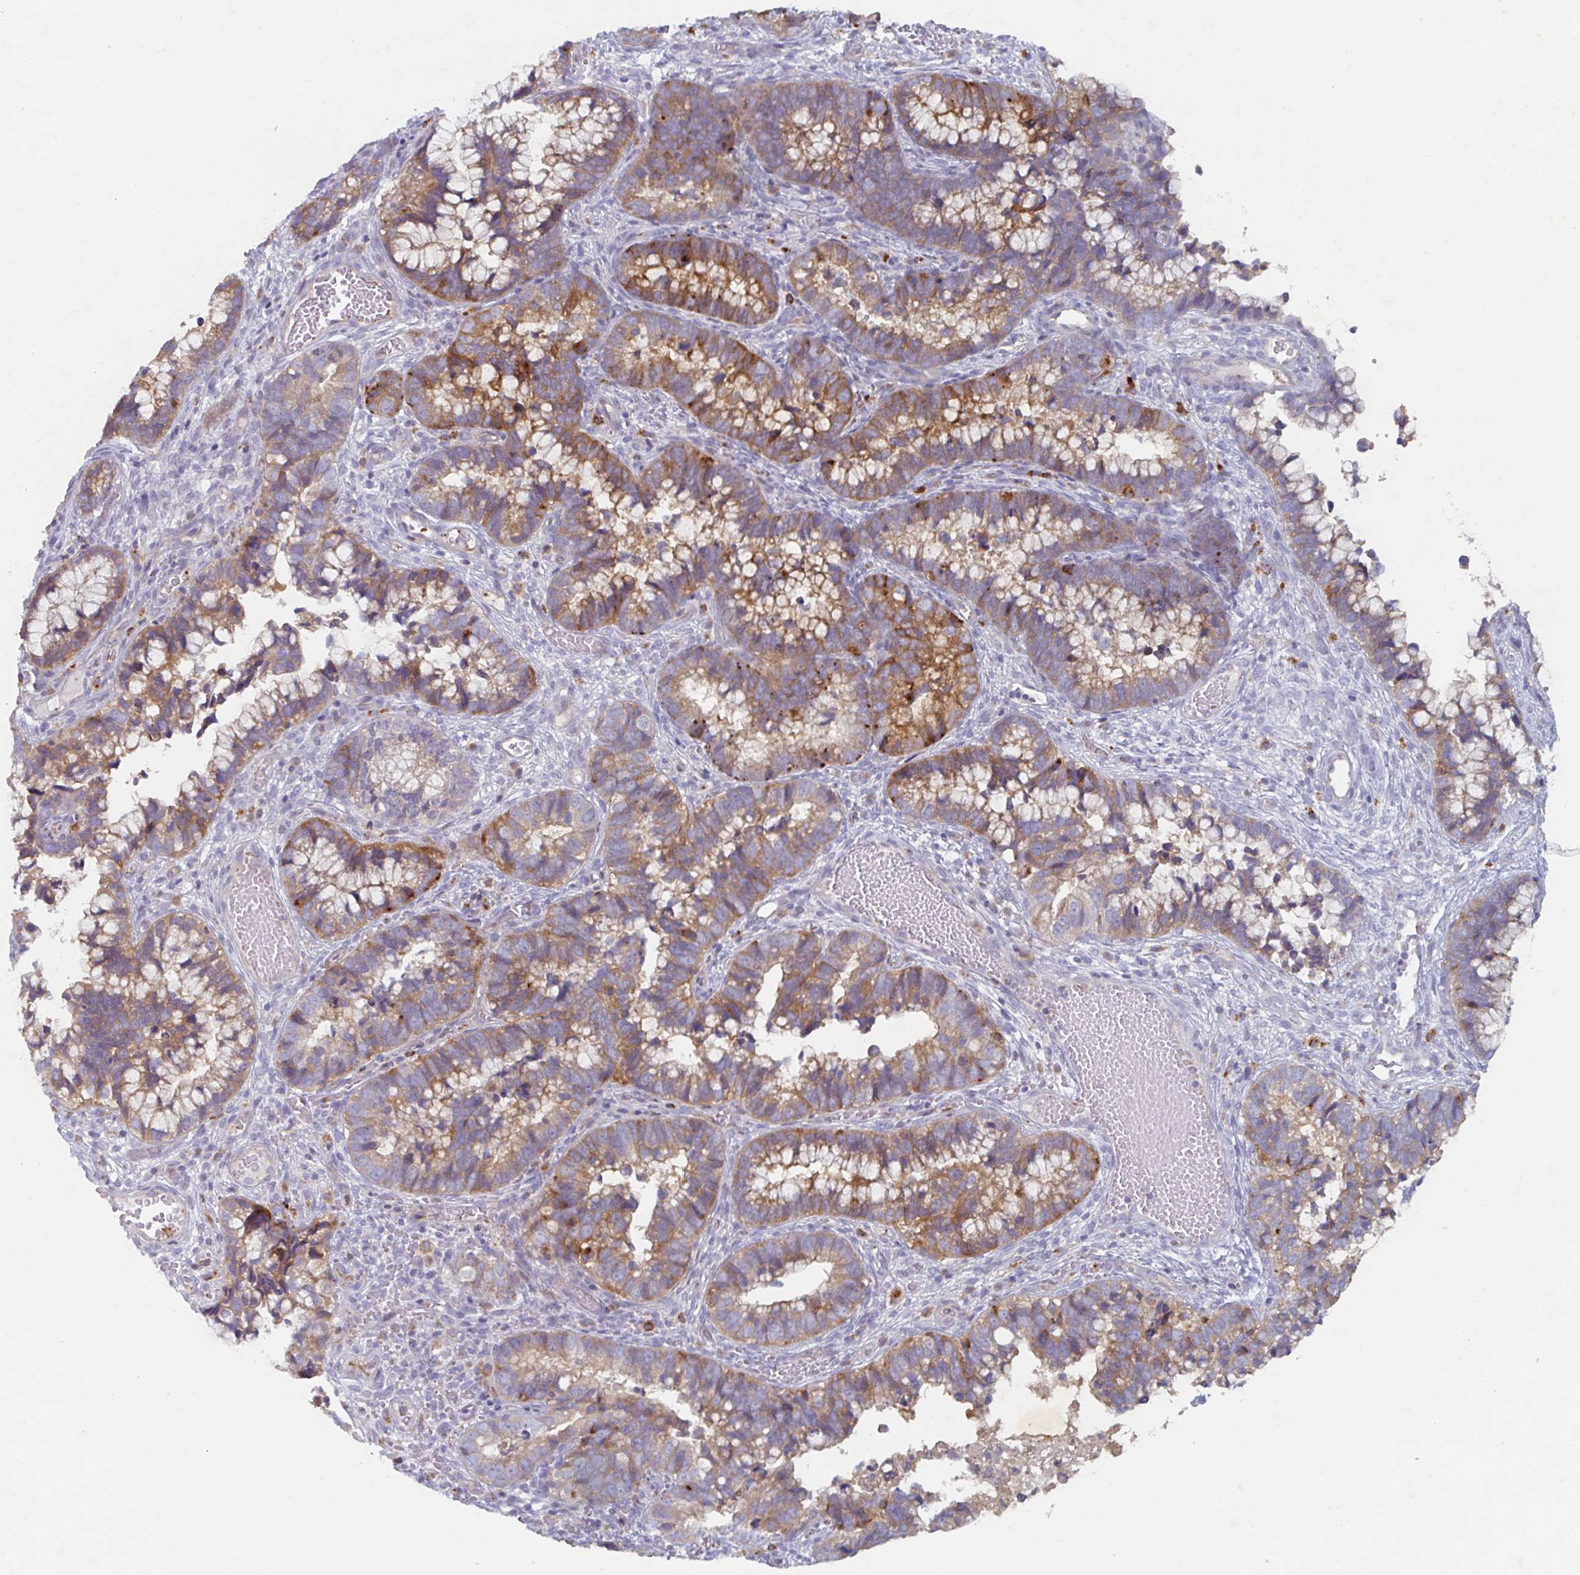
{"staining": {"intensity": "moderate", "quantity": ">75%", "location": "cytoplasmic/membranous"}, "tissue": "cervical cancer", "cell_type": "Tumor cells", "image_type": "cancer", "snomed": [{"axis": "morphology", "description": "Adenocarcinoma, NOS"}, {"axis": "topography", "description": "Cervix"}], "caption": "Immunohistochemistry (IHC) of human cervical cancer reveals medium levels of moderate cytoplasmic/membranous positivity in about >75% of tumor cells.", "gene": "MANBA", "patient": {"sex": "female", "age": 44}}